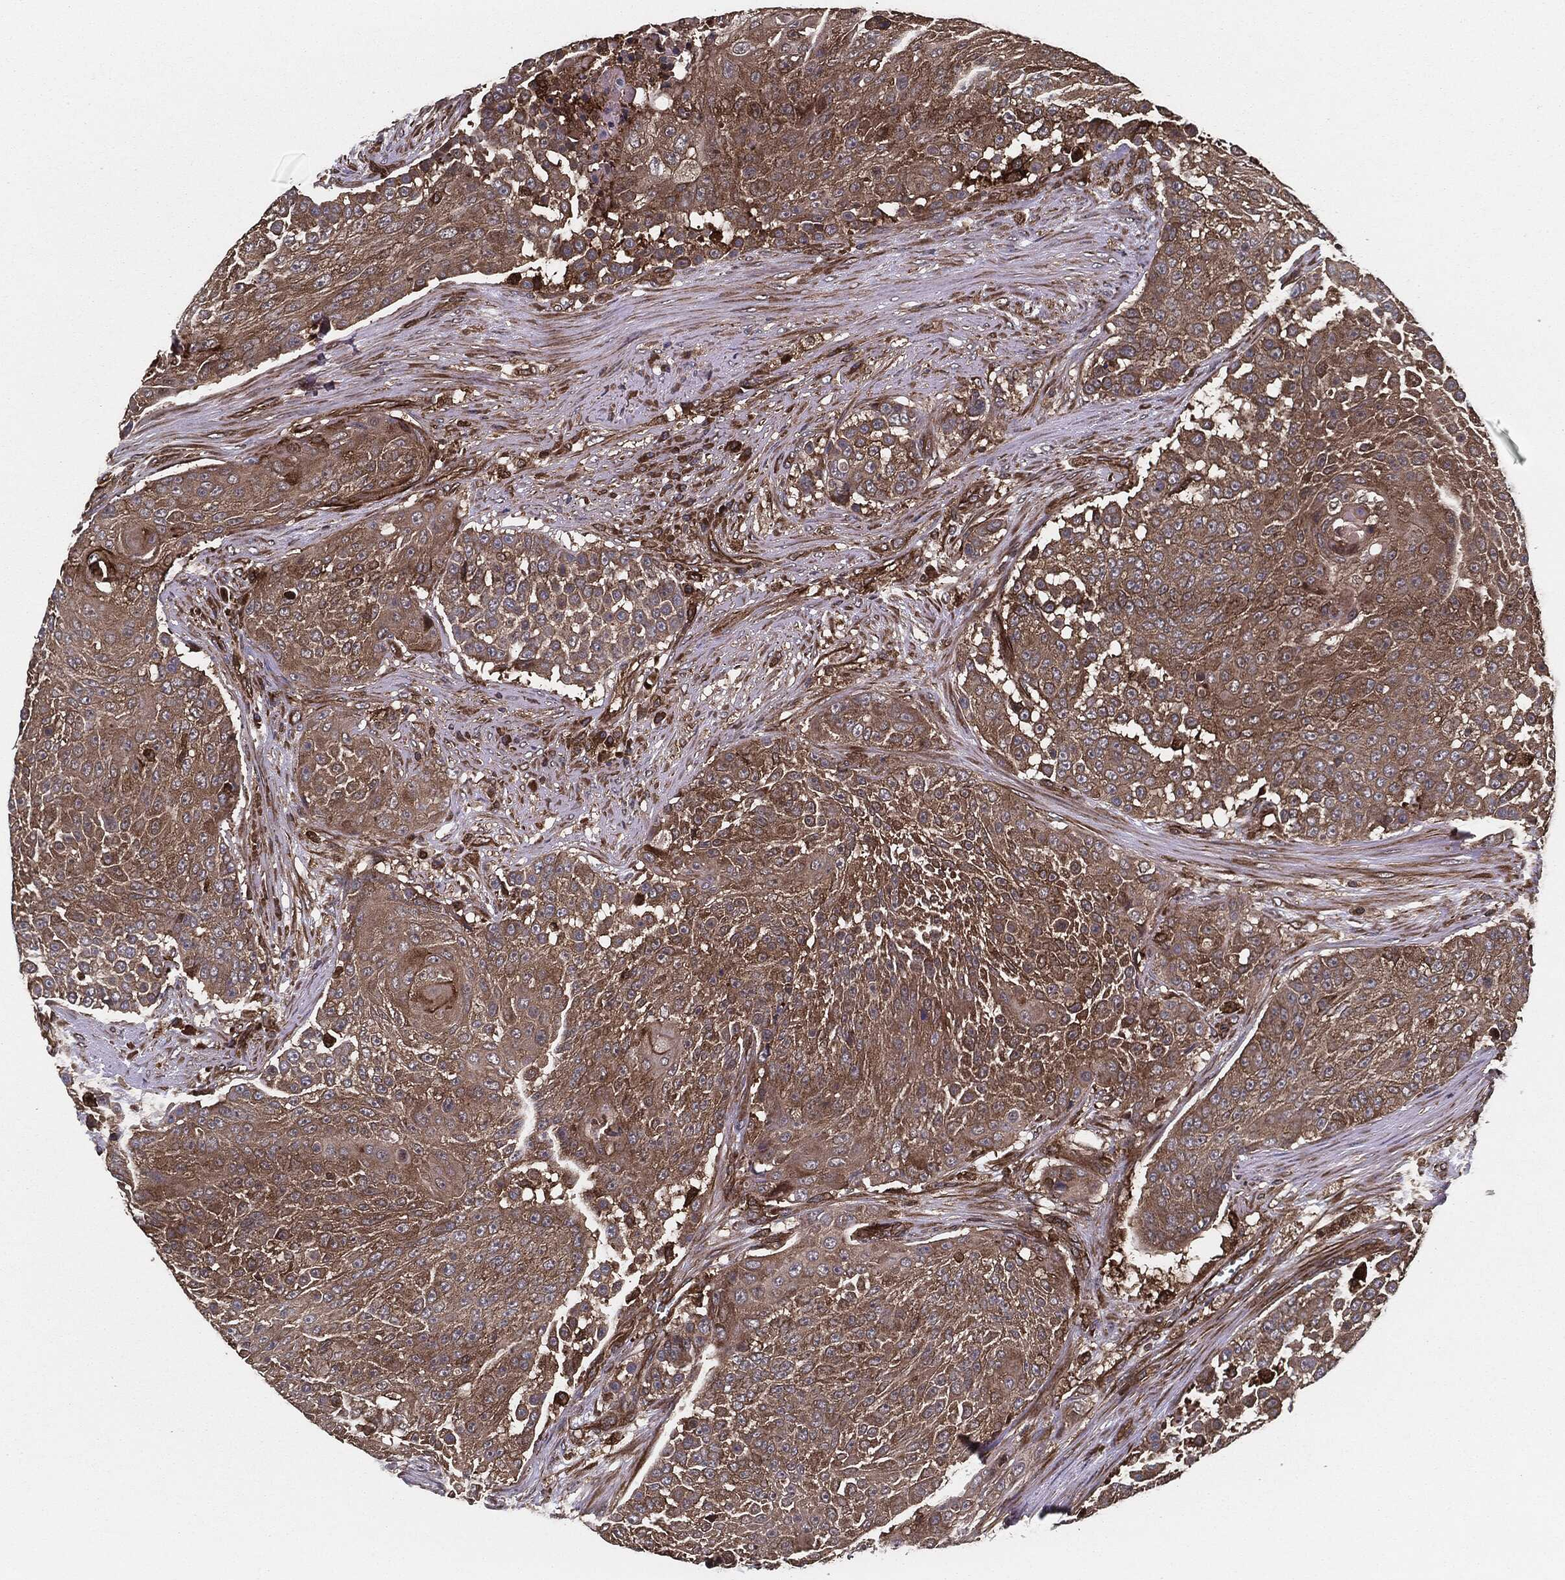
{"staining": {"intensity": "moderate", "quantity": ">75%", "location": "cytoplasmic/membranous"}, "tissue": "urothelial cancer", "cell_type": "Tumor cells", "image_type": "cancer", "snomed": [{"axis": "morphology", "description": "Urothelial carcinoma, High grade"}, {"axis": "topography", "description": "Urinary bladder"}], "caption": "About >75% of tumor cells in human urothelial carcinoma (high-grade) reveal moderate cytoplasmic/membranous protein positivity as visualized by brown immunohistochemical staining.", "gene": "RAP1GDS1", "patient": {"sex": "female", "age": 63}}